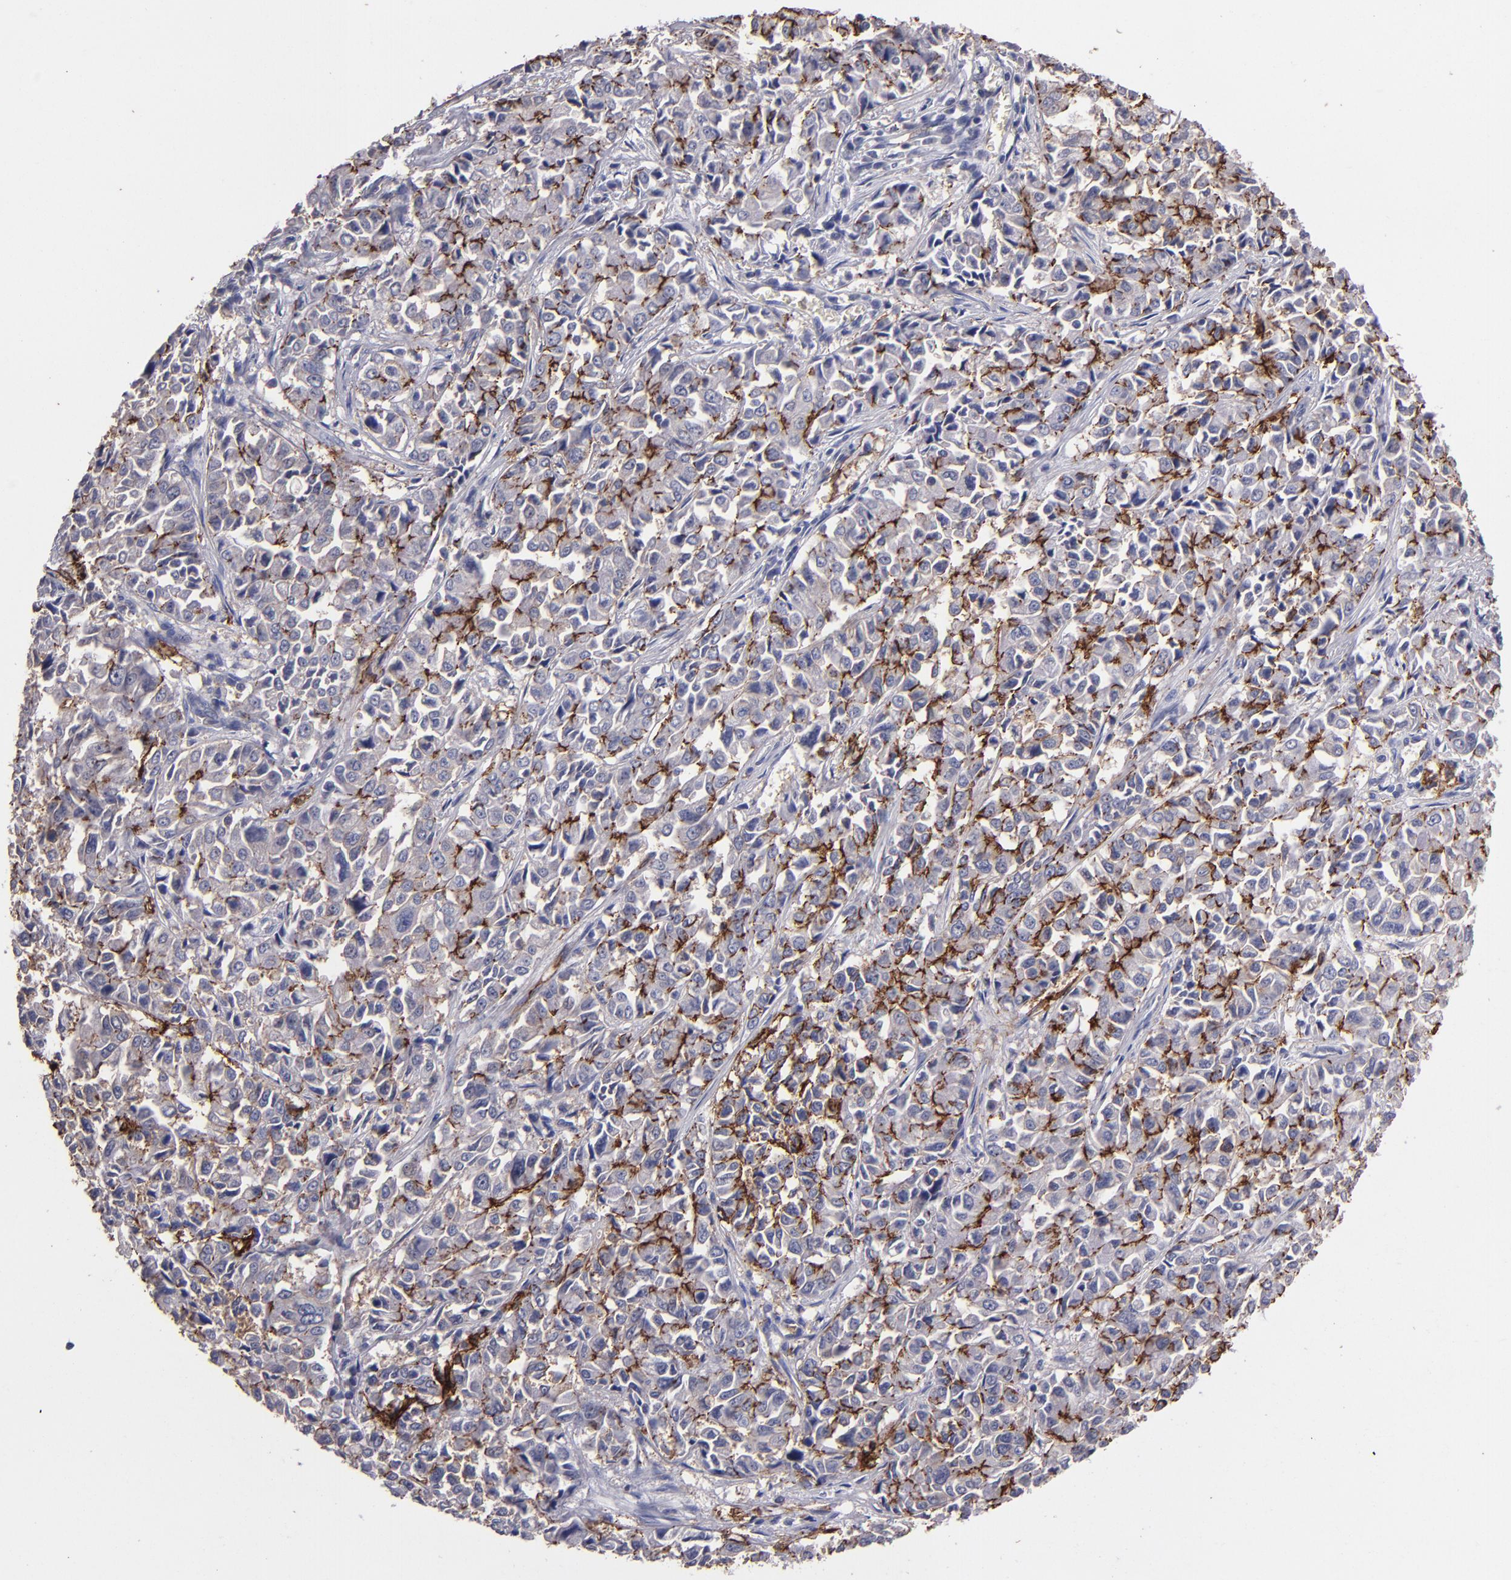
{"staining": {"intensity": "moderate", "quantity": "25%-75%", "location": "cytoplasmic/membranous"}, "tissue": "pancreatic cancer", "cell_type": "Tumor cells", "image_type": "cancer", "snomed": [{"axis": "morphology", "description": "Adenocarcinoma, NOS"}, {"axis": "topography", "description": "Pancreas"}], "caption": "A medium amount of moderate cytoplasmic/membranous positivity is present in approximately 25%-75% of tumor cells in pancreatic cancer (adenocarcinoma) tissue.", "gene": "CLDN5", "patient": {"sex": "female", "age": 52}}